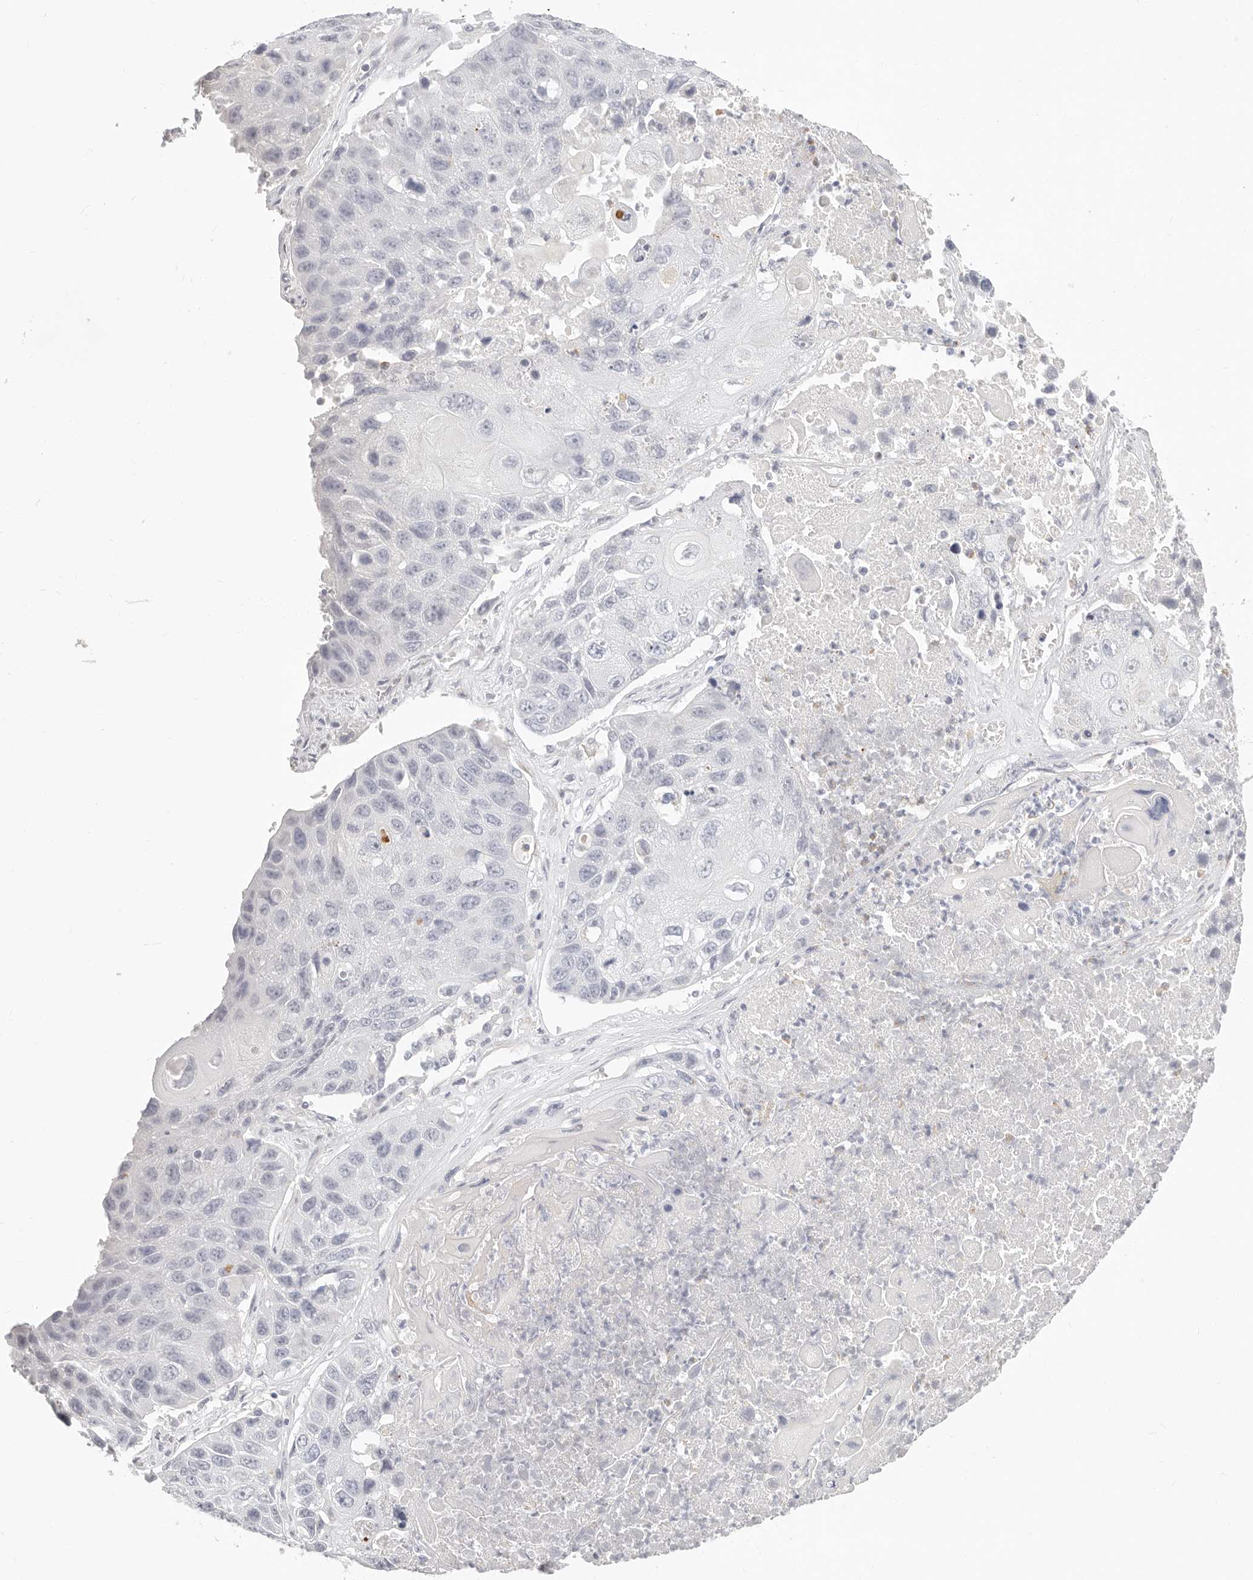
{"staining": {"intensity": "negative", "quantity": "none", "location": "none"}, "tissue": "lung cancer", "cell_type": "Tumor cells", "image_type": "cancer", "snomed": [{"axis": "morphology", "description": "Squamous cell carcinoma, NOS"}, {"axis": "topography", "description": "Lung"}], "caption": "The image exhibits no staining of tumor cells in lung cancer (squamous cell carcinoma).", "gene": "ASCL1", "patient": {"sex": "male", "age": 61}}